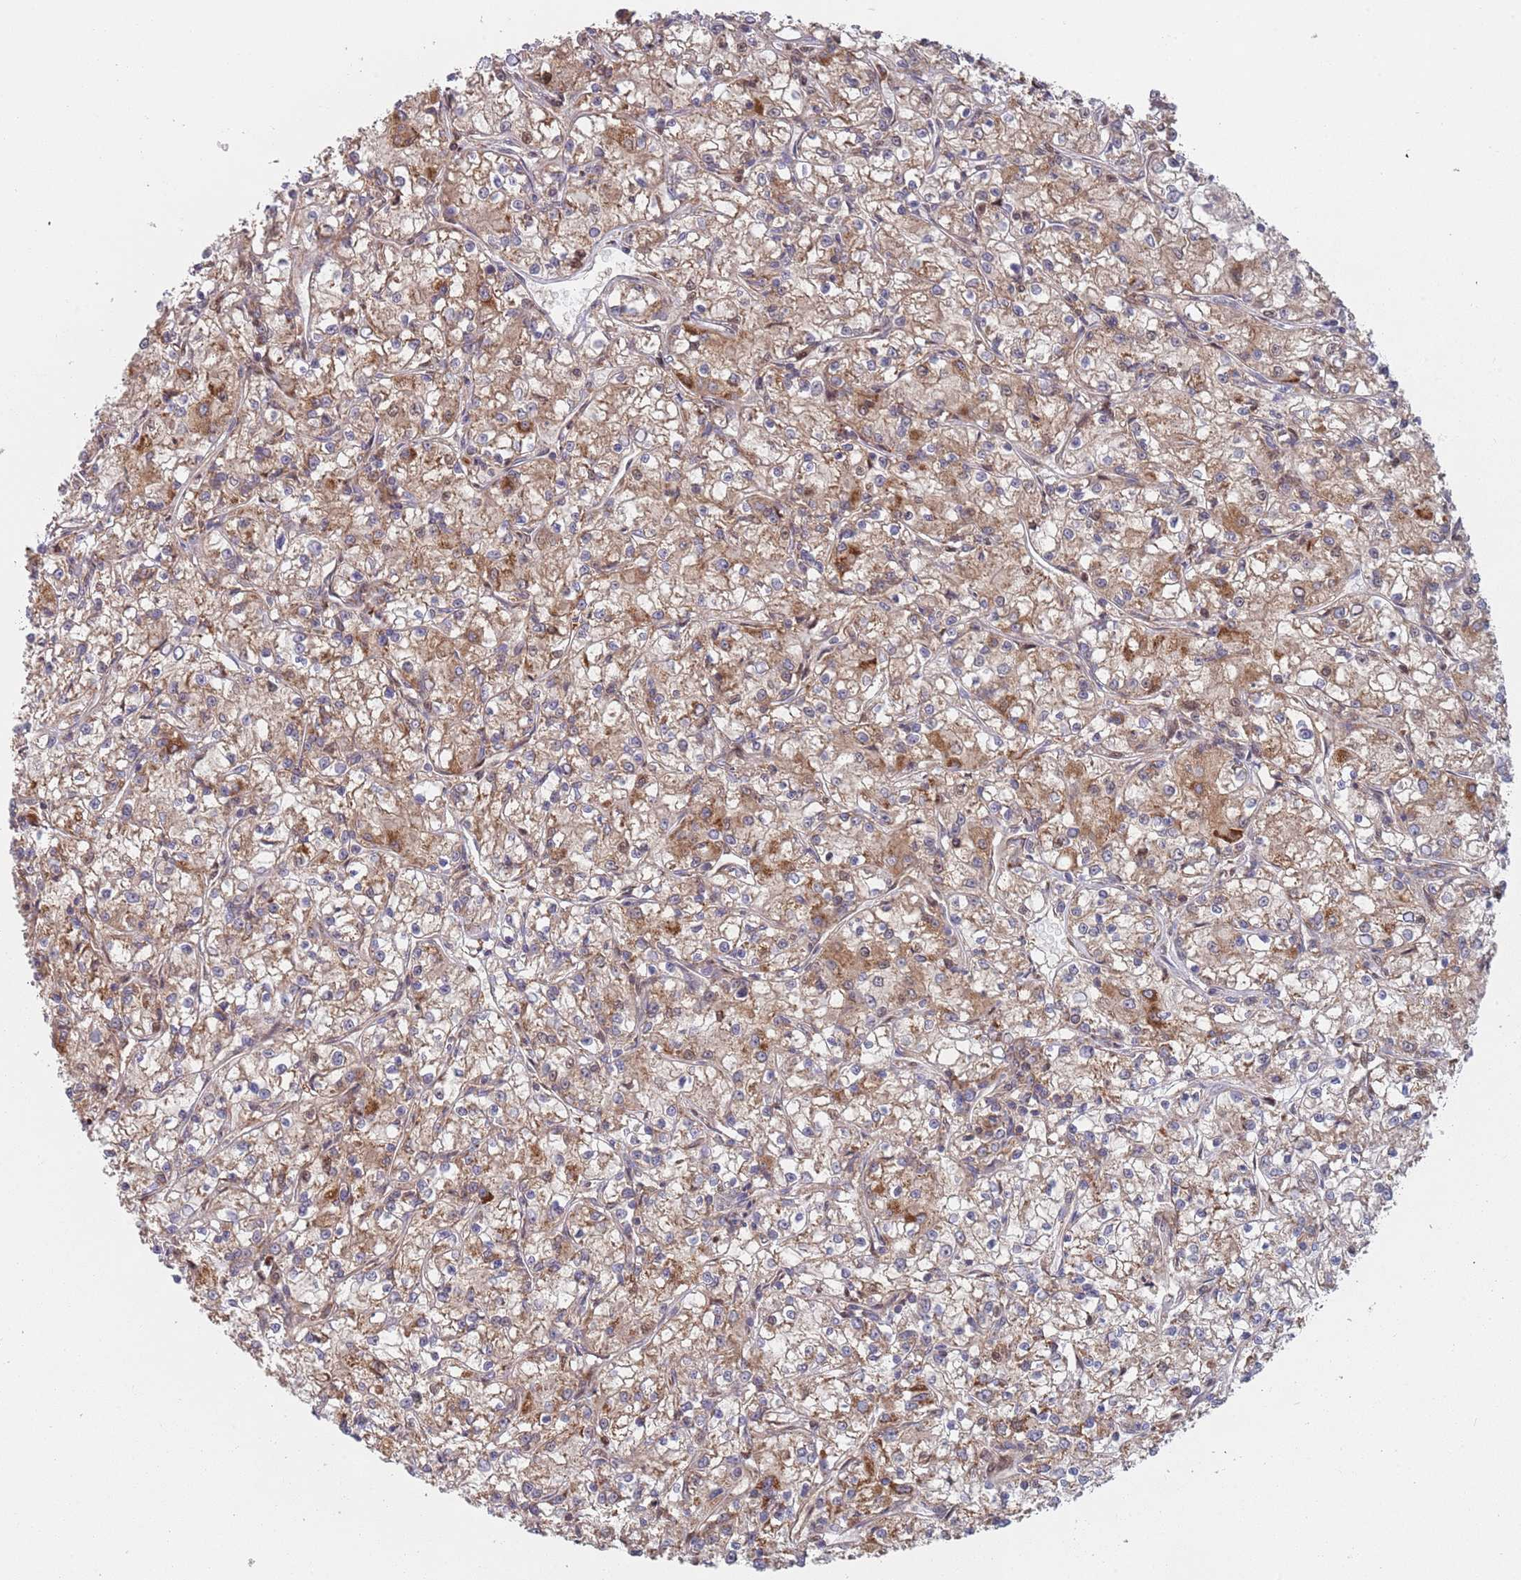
{"staining": {"intensity": "moderate", "quantity": ">75%", "location": "cytoplasmic/membranous"}, "tissue": "renal cancer", "cell_type": "Tumor cells", "image_type": "cancer", "snomed": [{"axis": "morphology", "description": "Adenocarcinoma, NOS"}, {"axis": "topography", "description": "Kidney"}], "caption": "Immunohistochemical staining of human adenocarcinoma (renal) reveals medium levels of moderate cytoplasmic/membranous protein positivity in about >75% of tumor cells. (Brightfield microscopy of DAB IHC at high magnification).", "gene": "GDI2", "patient": {"sex": "female", "age": 59}}